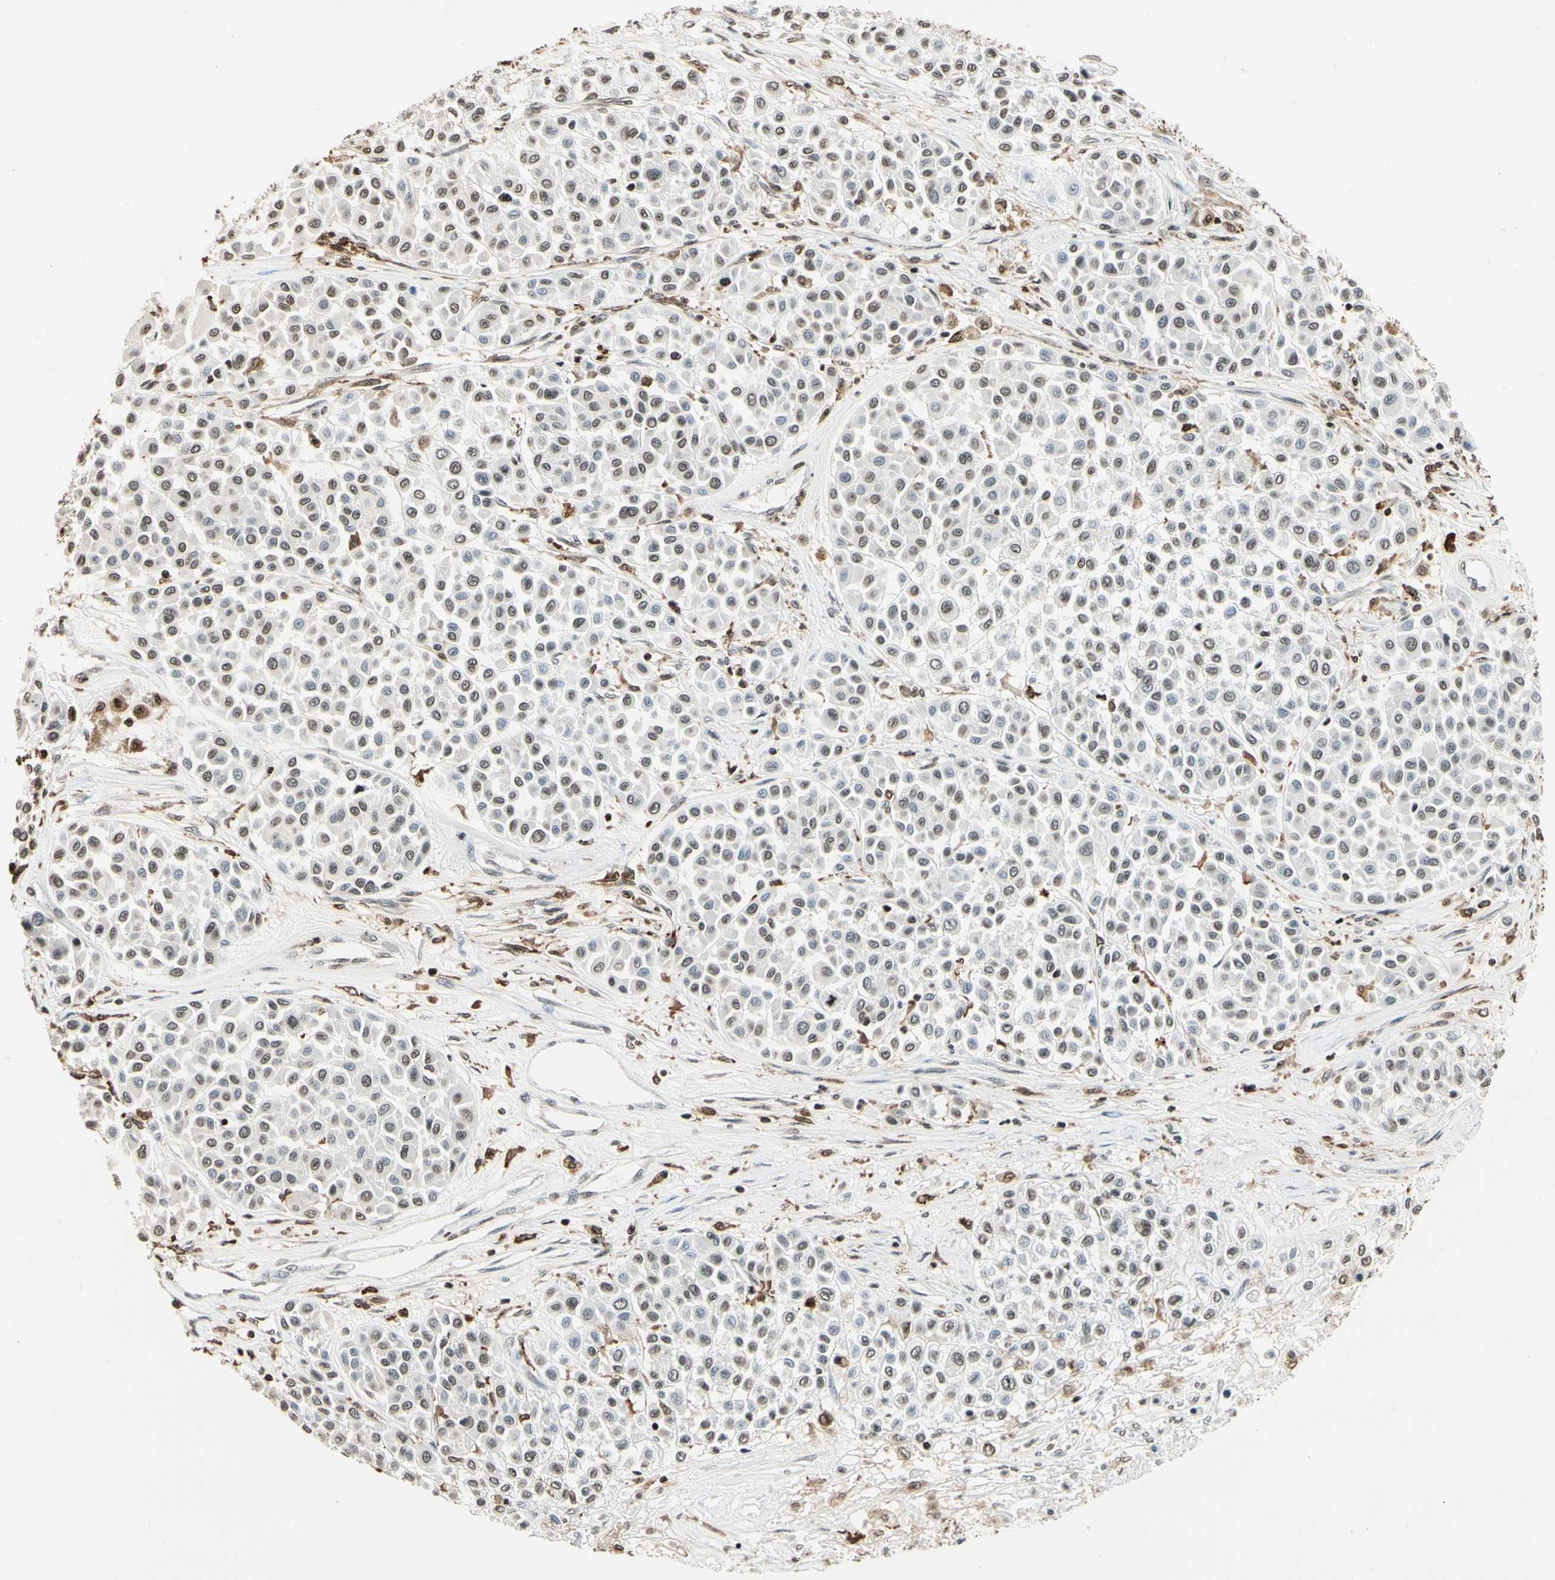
{"staining": {"intensity": "weak", "quantity": "25%-75%", "location": "nuclear"}, "tissue": "melanoma", "cell_type": "Tumor cells", "image_type": "cancer", "snomed": [{"axis": "morphology", "description": "Malignant melanoma, Metastatic site"}, {"axis": "topography", "description": "Soft tissue"}], "caption": "Immunohistochemical staining of human melanoma demonstrates low levels of weak nuclear staining in approximately 25%-75% of tumor cells. Using DAB (3,3'-diaminobenzidine) (brown) and hematoxylin (blue) stains, captured at high magnification using brightfield microscopy.", "gene": "FER", "patient": {"sex": "male", "age": 41}}